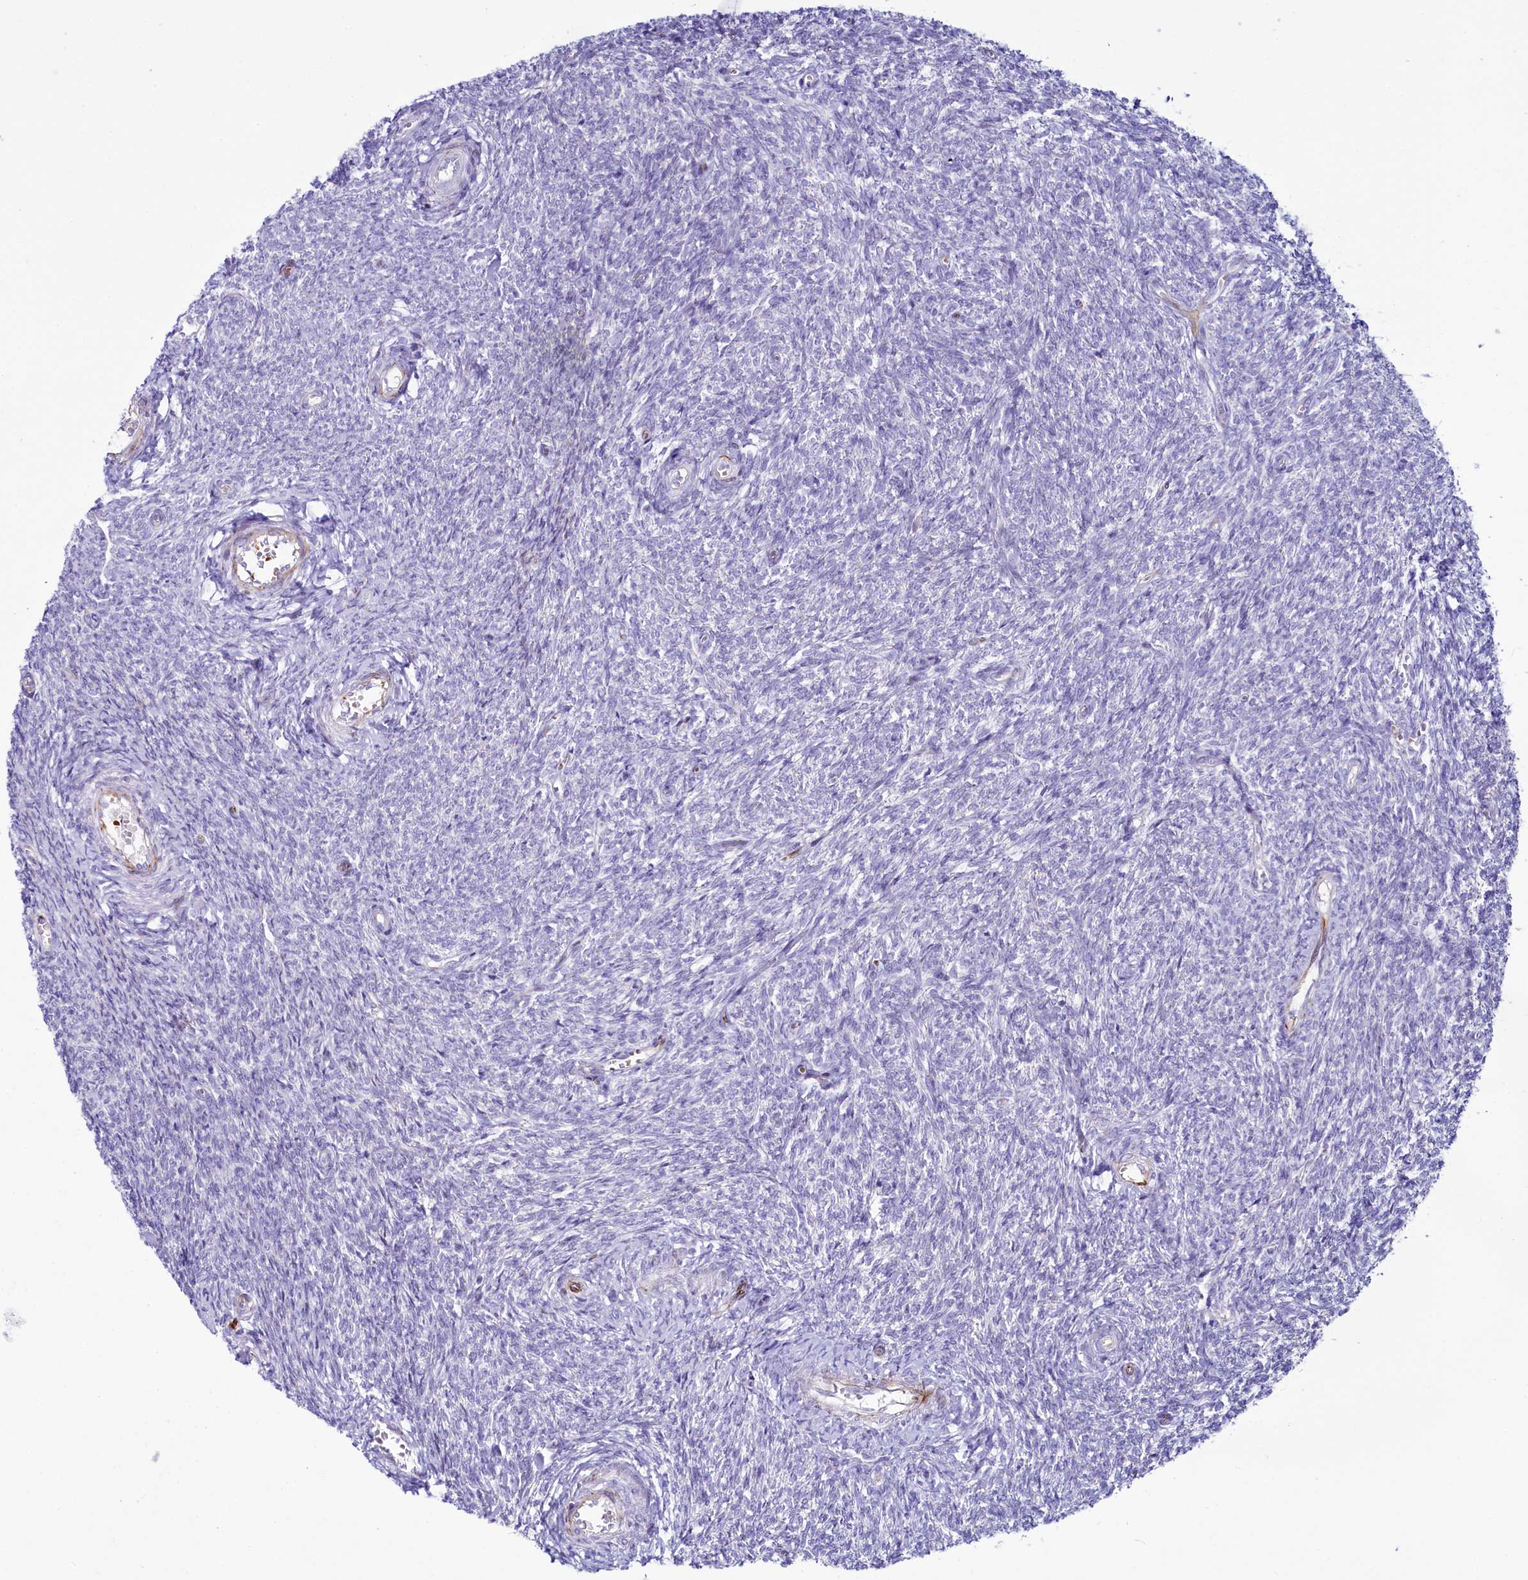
{"staining": {"intensity": "negative", "quantity": "none", "location": "none"}, "tissue": "ovary", "cell_type": "Follicle cells", "image_type": "normal", "snomed": [{"axis": "morphology", "description": "Normal tissue, NOS"}, {"axis": "topography", "description": "Ovary"}], "caption": "The histopathology image displays no staining of follicle cells in unremarkable ovary. (Stains: DAB (3,3'-diaminobenzidine) immunohistochemistry (IHC) with hematoxylin counter stain, Microscopy: brightfield microscopy at high magnification).", "gene": "SH3TC2", "patient": {"sex": "female", "age": 44}}